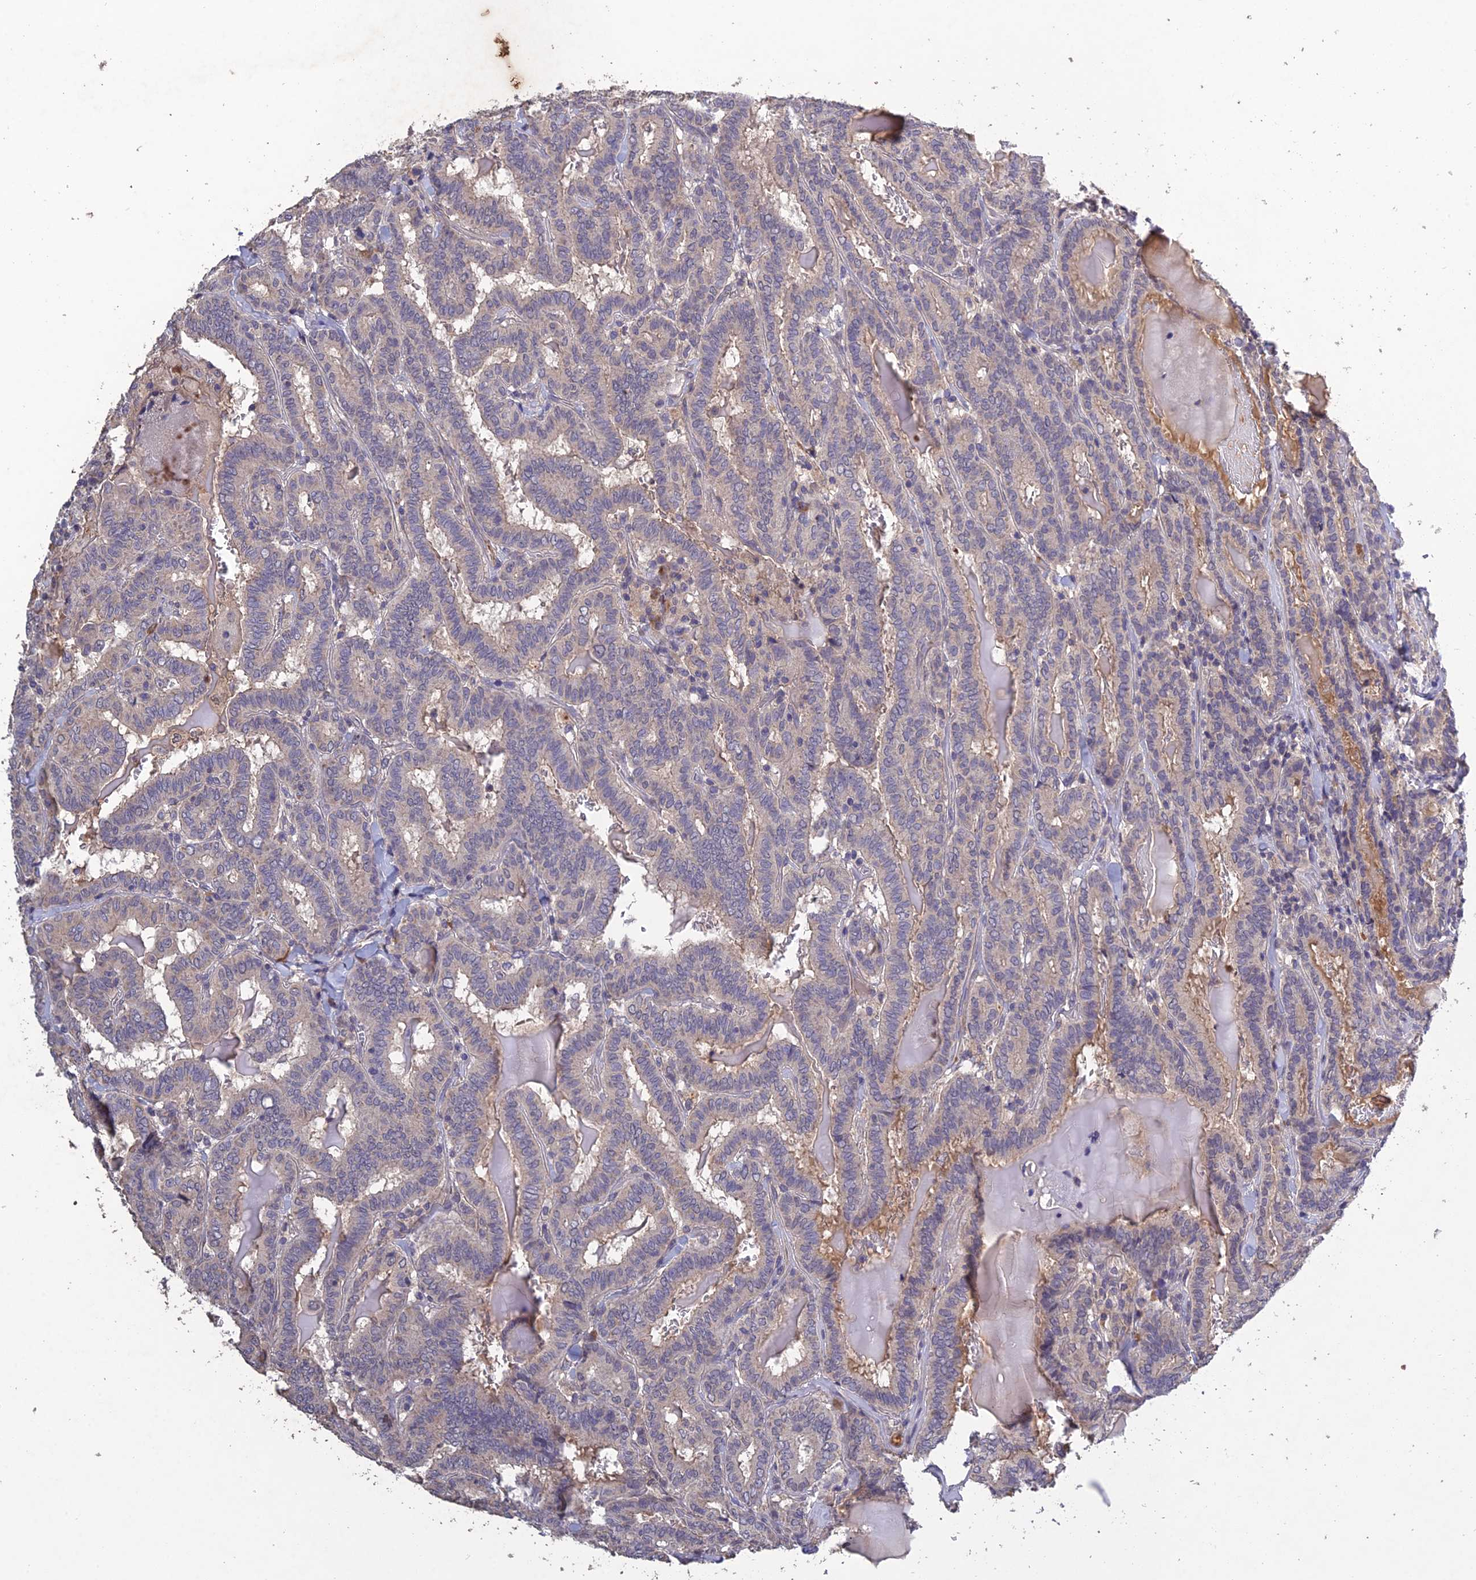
{"staining": {"intensity": "negative", "quantity": "none", "location": "none"}, "tissue": "thyroid cancer", "cell_type": "Tumor cells", "image_type": "cancer", "snomed": [{"axis": "morphology", "description": "Papillary adenocarcinoma, NOS"}, {"axis": "topography", "description": "Thyroid gland"}], "caption": "Immunohistochemistry (IHC) histopathology image of thyroid papillary adenocarcinoma stained for a protein (brown), which shows no expression in tumor cells.", "gene": "SLC39A13", "patient": {"sex": "female", "age": 72}}